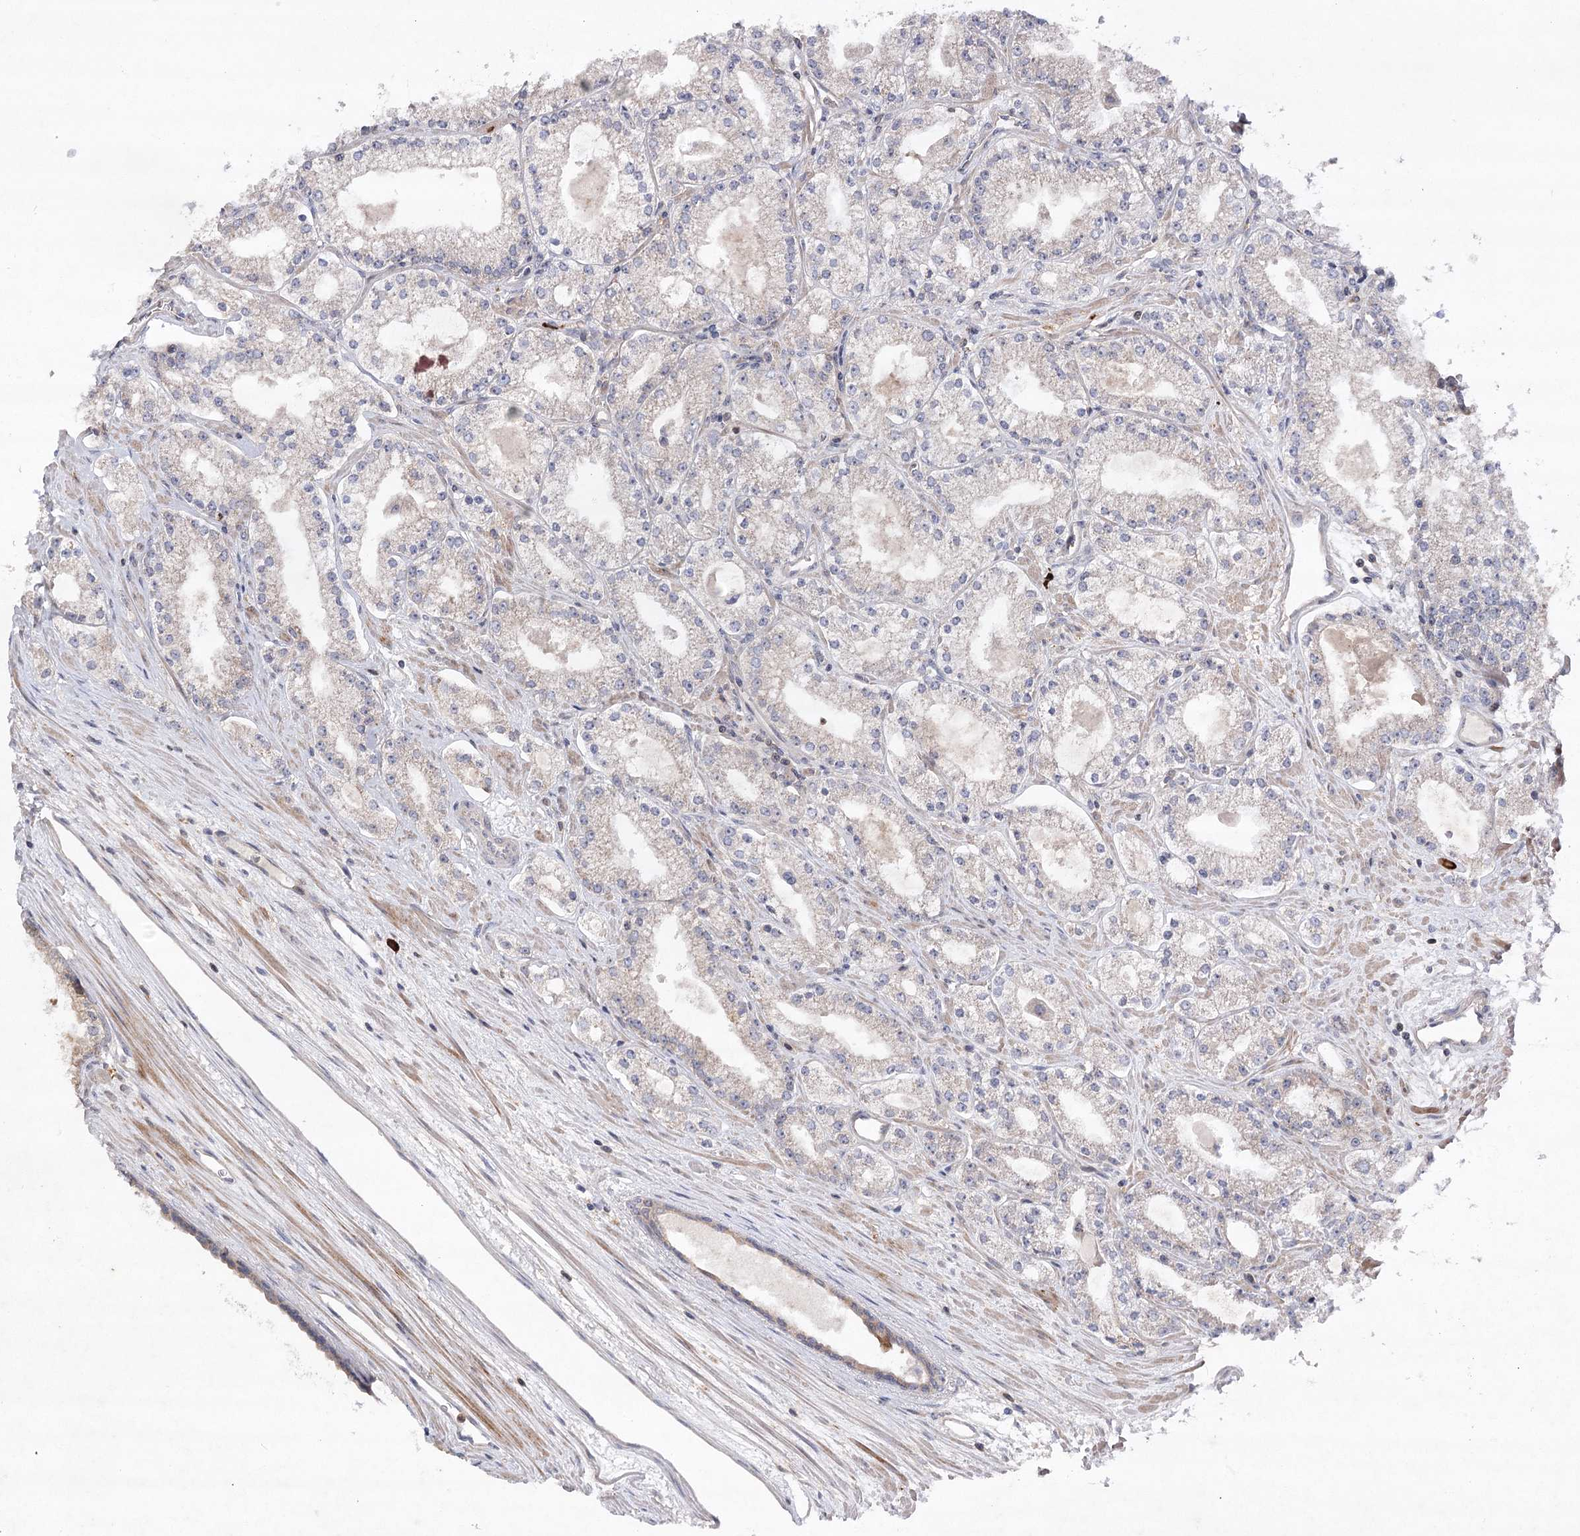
{"staining": {"intensity": "negative", "quantity": "none", "location": "none"}, "tissue": "prostate cancer", "cell_type": "Tumor cells", "image_type": "cancer", "snomed": [{"axis": "morphology", "description": "Adenocarcinoma, Low grade"}, {"axis": "topography", "description": "Prostate"}], "caption": "There is no significant positivity in tumor cells of prostate cancer (adenocarcinoma (low-grade)). (DAB (3,3'-diaminobenzidine) immunohistochemistry (IHC), high magnification).", "gene": "MAP3K13", "patient": {"sex": "male", "age": 69}}